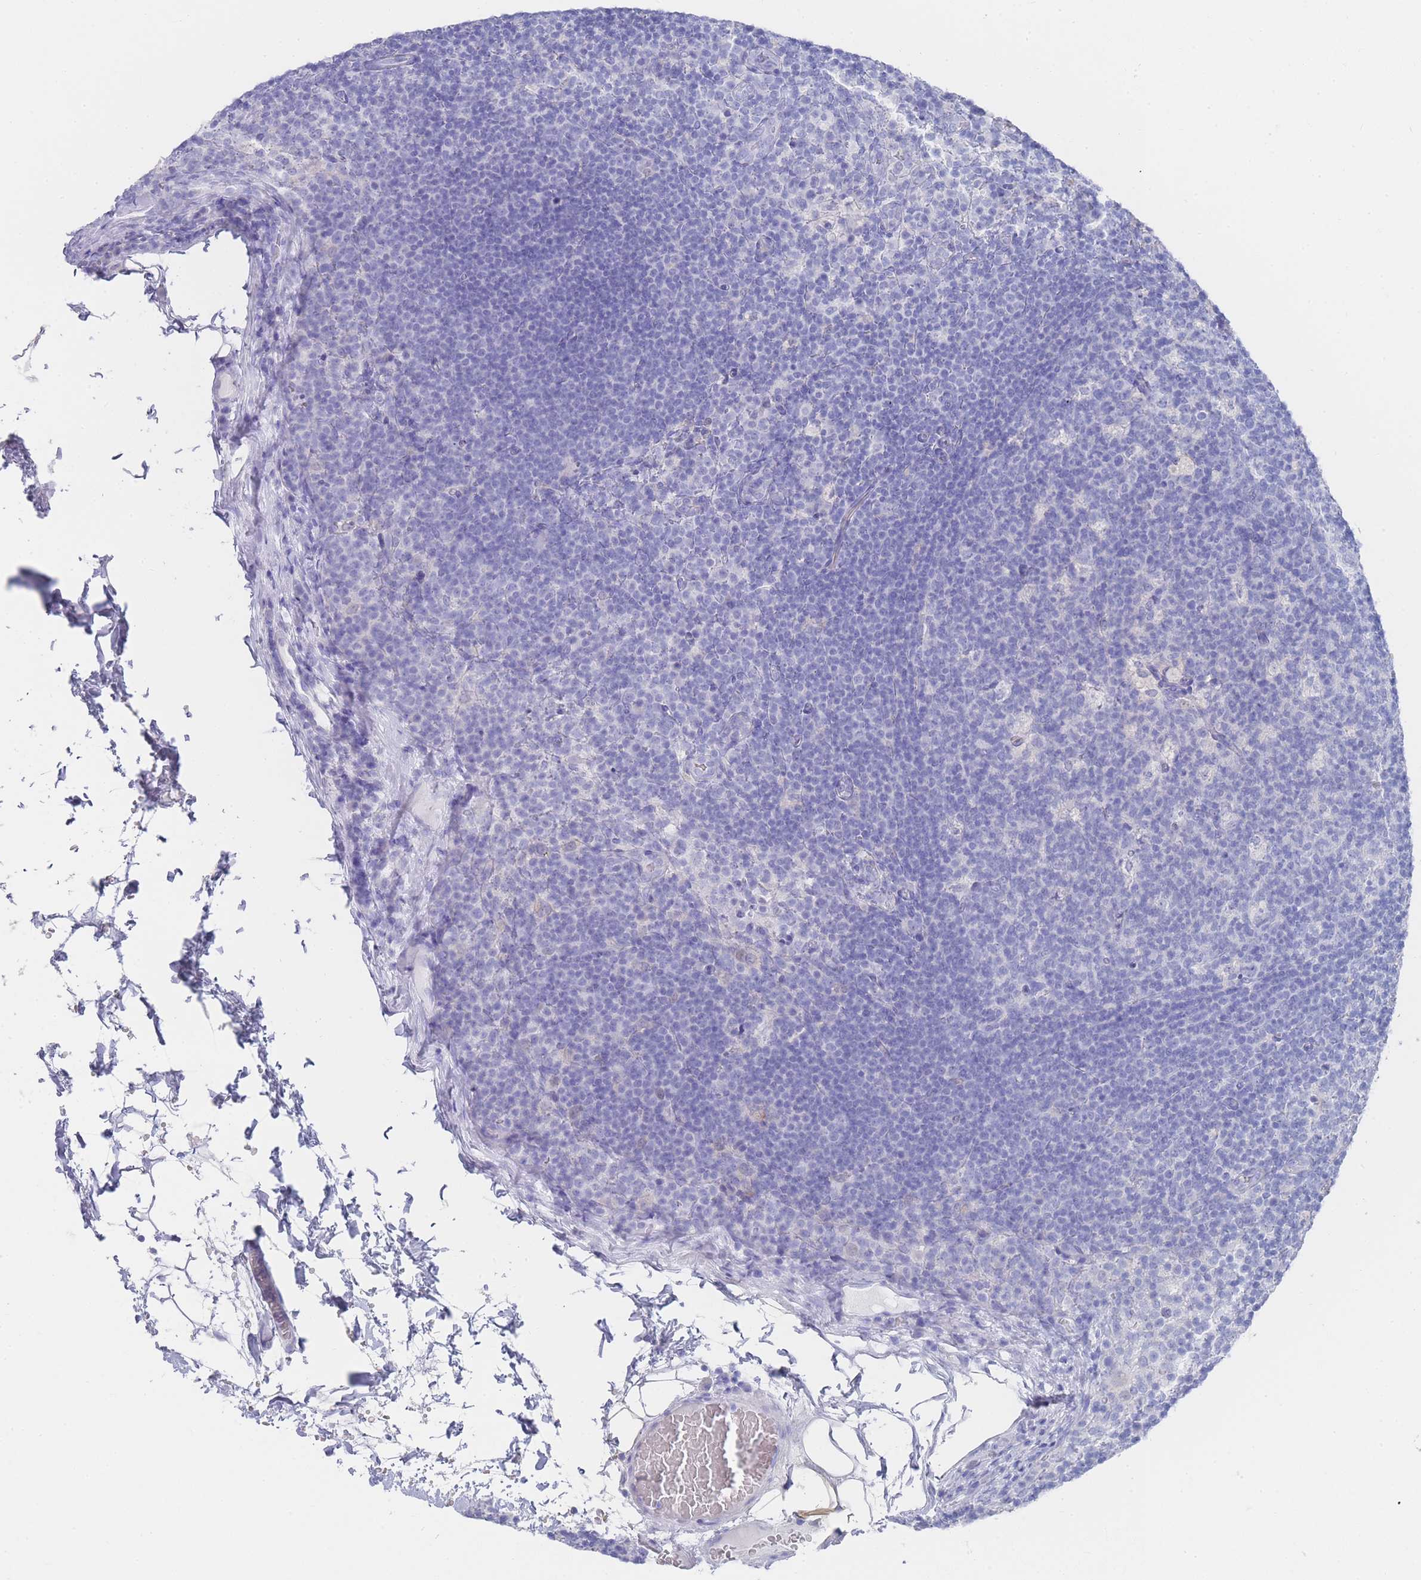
{"staining": {"intensity": "negative", "quantity": "none", "location": "none"}, "tissue": "lymph node", "cell_type": "Germinal center cells", "image_type": "normal", "snomed": [{"axis": "morphology", "description": "Normal tissue, NOS"}, {"axis": "topography", "description": "Lymph node"}], "caption": "Human lymph node stained for a protein using immunohistochemistry exhibits no expression in germinal center cells.", "gene": "LRRC37A2", "patient": {"sex": "female", "age": 31}}